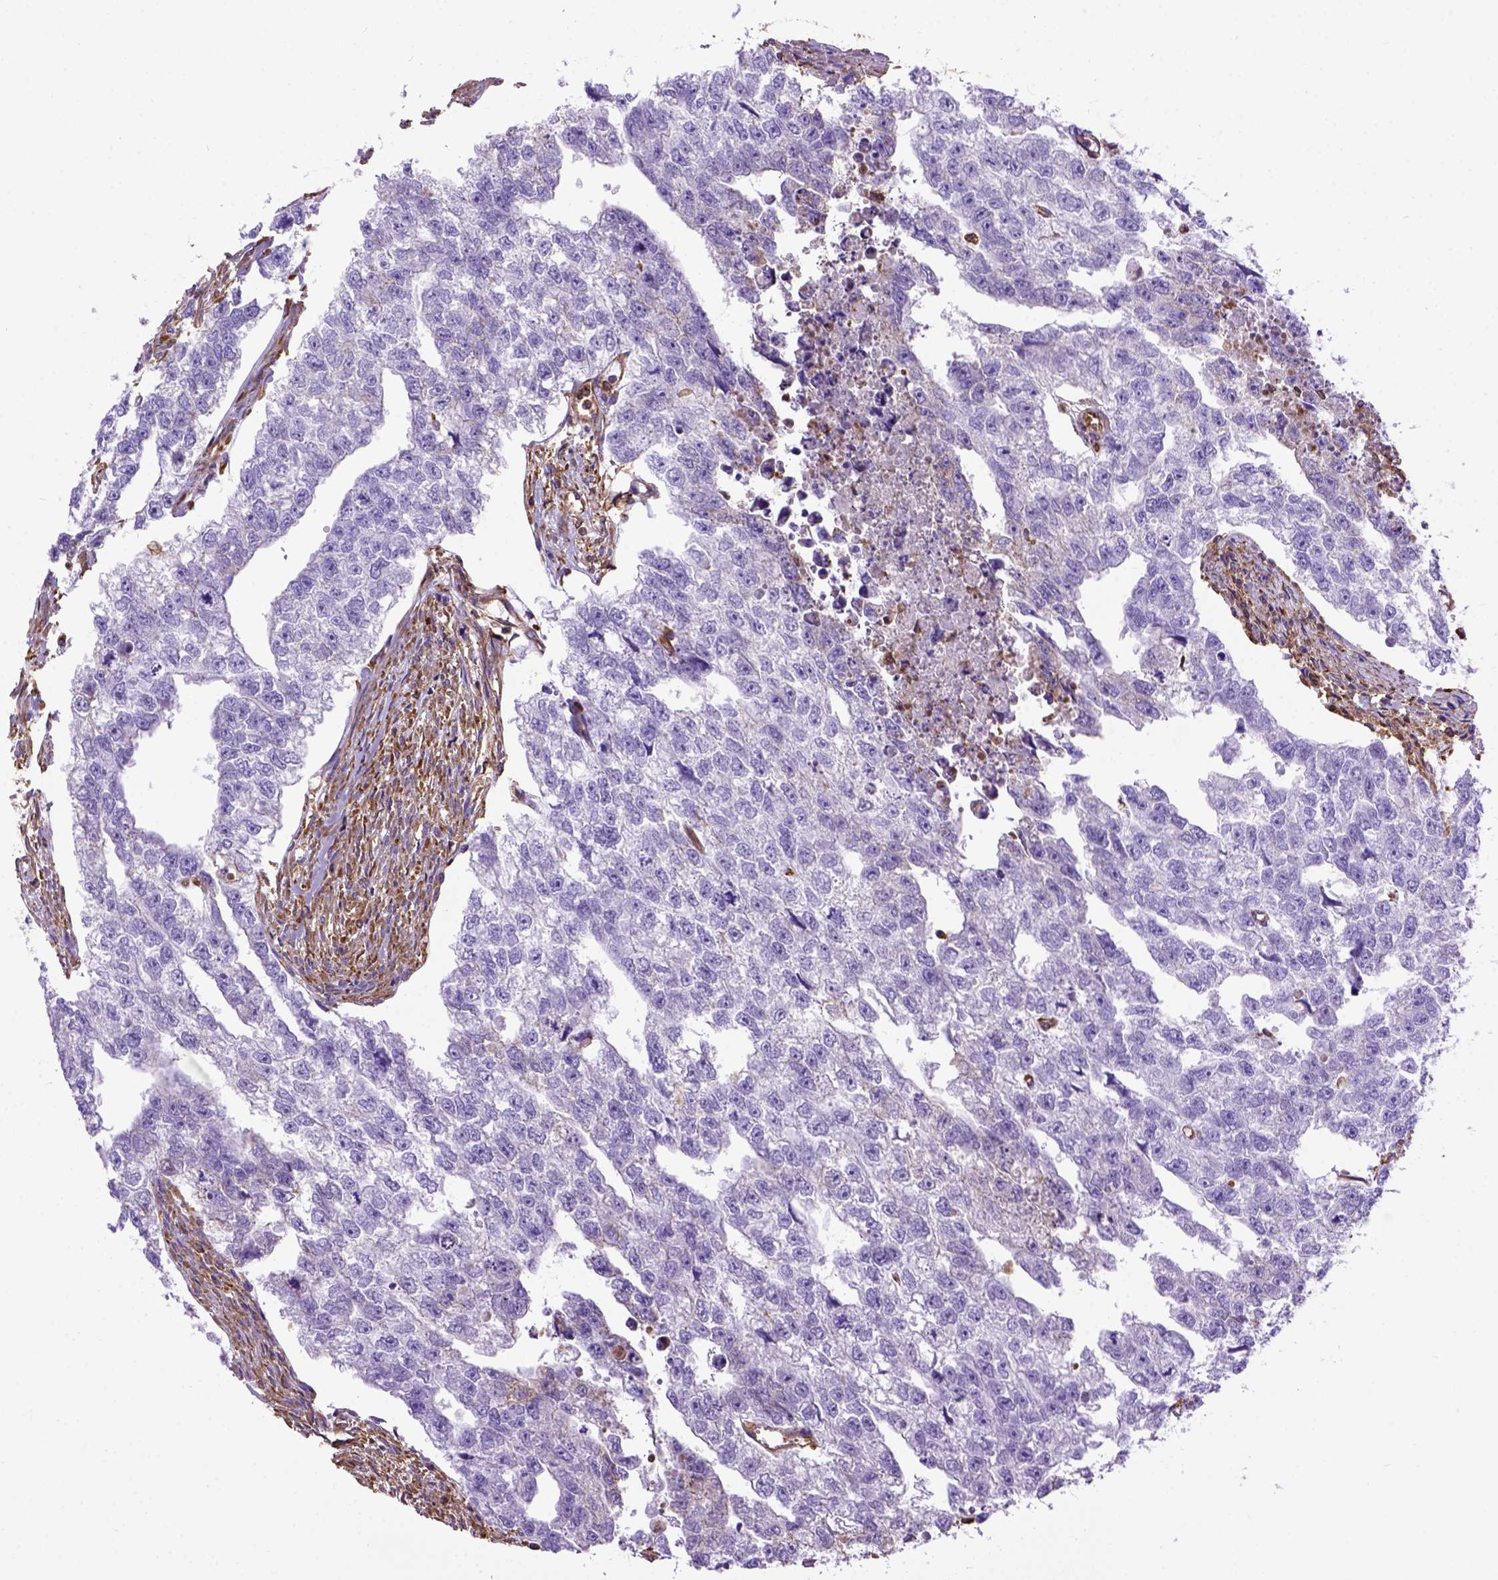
{"staining": {"intensity": "negative", "quantity": "none", "location": "none"}, "tissue": "testis cancer", "cell_type": "Tumor cells", "image_type": "cancer", "snomed": [{"axis": "morphology", "description": "Carcinoma, Embryonal, NOS"}, {"axis": "morphology", "description": "Teratoma, malignant, NOS"}, {"axis": "topography", "description": "Testis"}], "caption": "This is an IHC photomicrograph of human embryonal carcinoma (testis). There is no staining in tumor cells.", "gene": "MVP", "patient": {"sex": "male", "age": 44}}